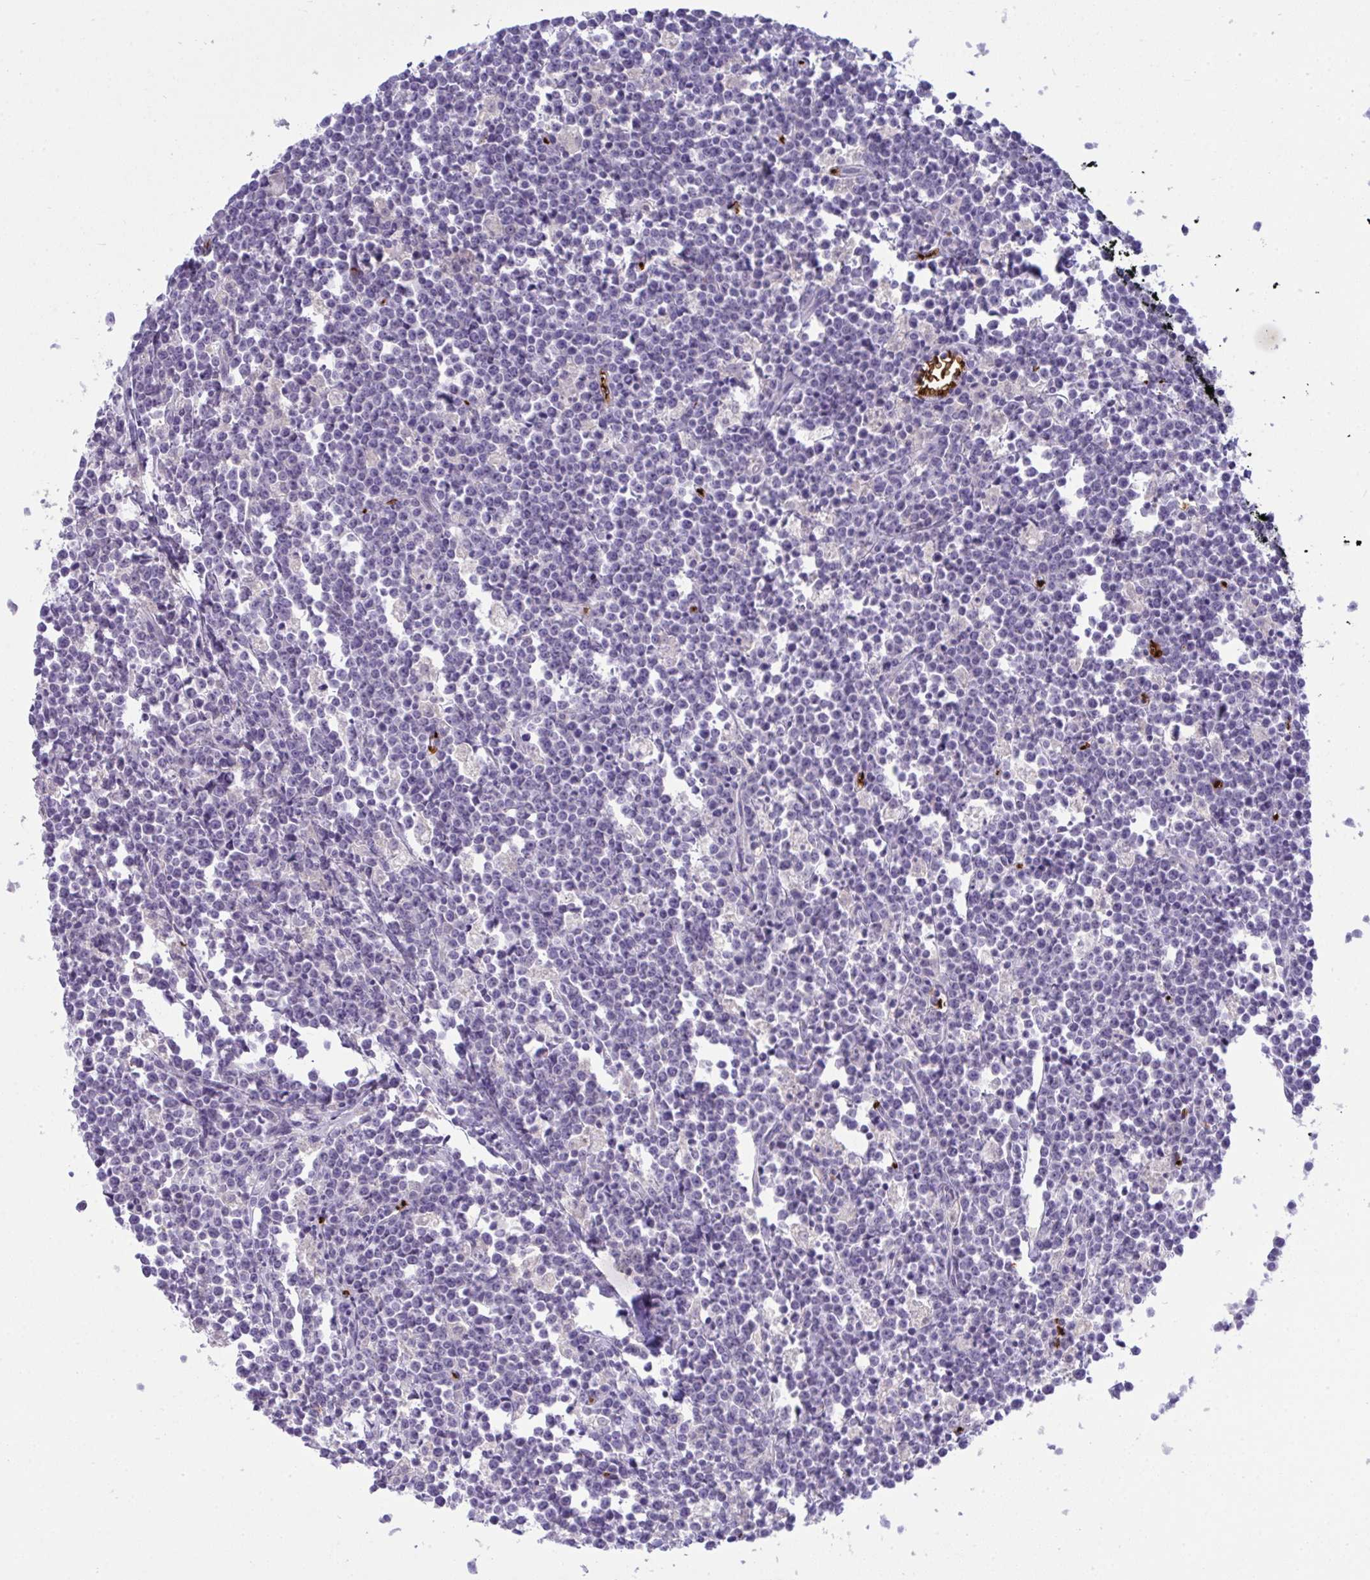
{"staining": {"intensity": "negative", "quantity": "none", "location": "none"}, "tissue": "lymphoma", "cell_type": "Tumor cells", "image_type": "cancer", "snomed": [{"axis": "morphology", "description": "Malignant lymphoma, non-Hodgkin's type, High grade"}, {"axis": "topography", "description": "Small intestine"}], "caption": "This is a histopathology image of IHC staining of lymphoma, which shows no positivity in tumor cells.", "gene": "SPTB", "patient": {"sex": "female", "age": 56}}